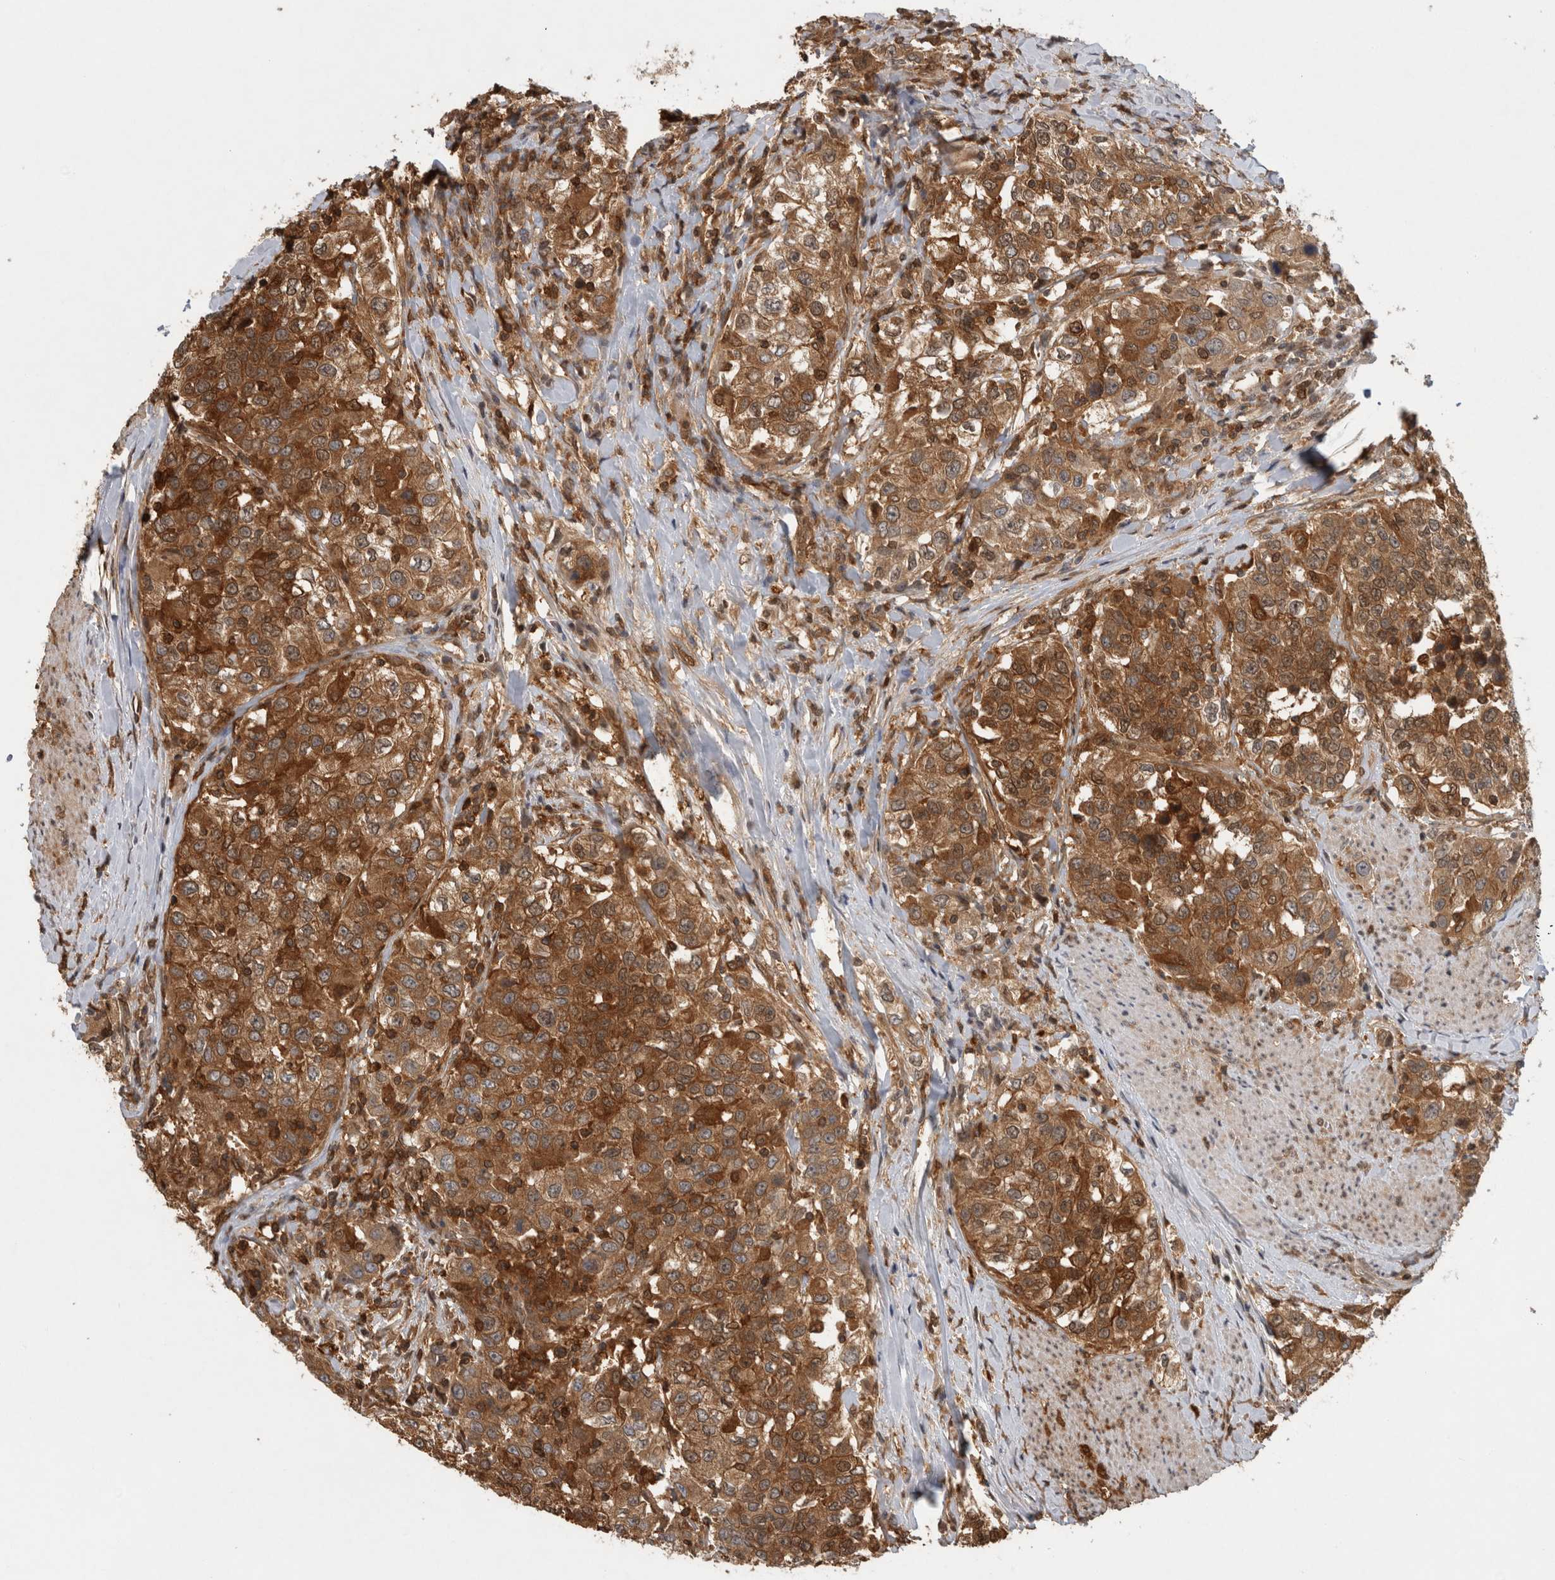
{"staining": {"intensity": "moderate", "quantity": ">75%", "location": "cytoplasmic/membranous"}, "tissue": "urothelial cancer", "cell_type": "Tumor cells", "image_type": "cancer", "snomed": [{"axis": "morphology", "description": "Urothelial carcinoma, High grade"}, {"axis": "topography", "description": "Urinary bladder"}], "caption": "Moderate cytoplasmic/membranous protein staining is present in about >75% of tumor cells in urothelial cancer.", "gene": "ASTN2", "patient": {"sex": "female", "age": 80}}